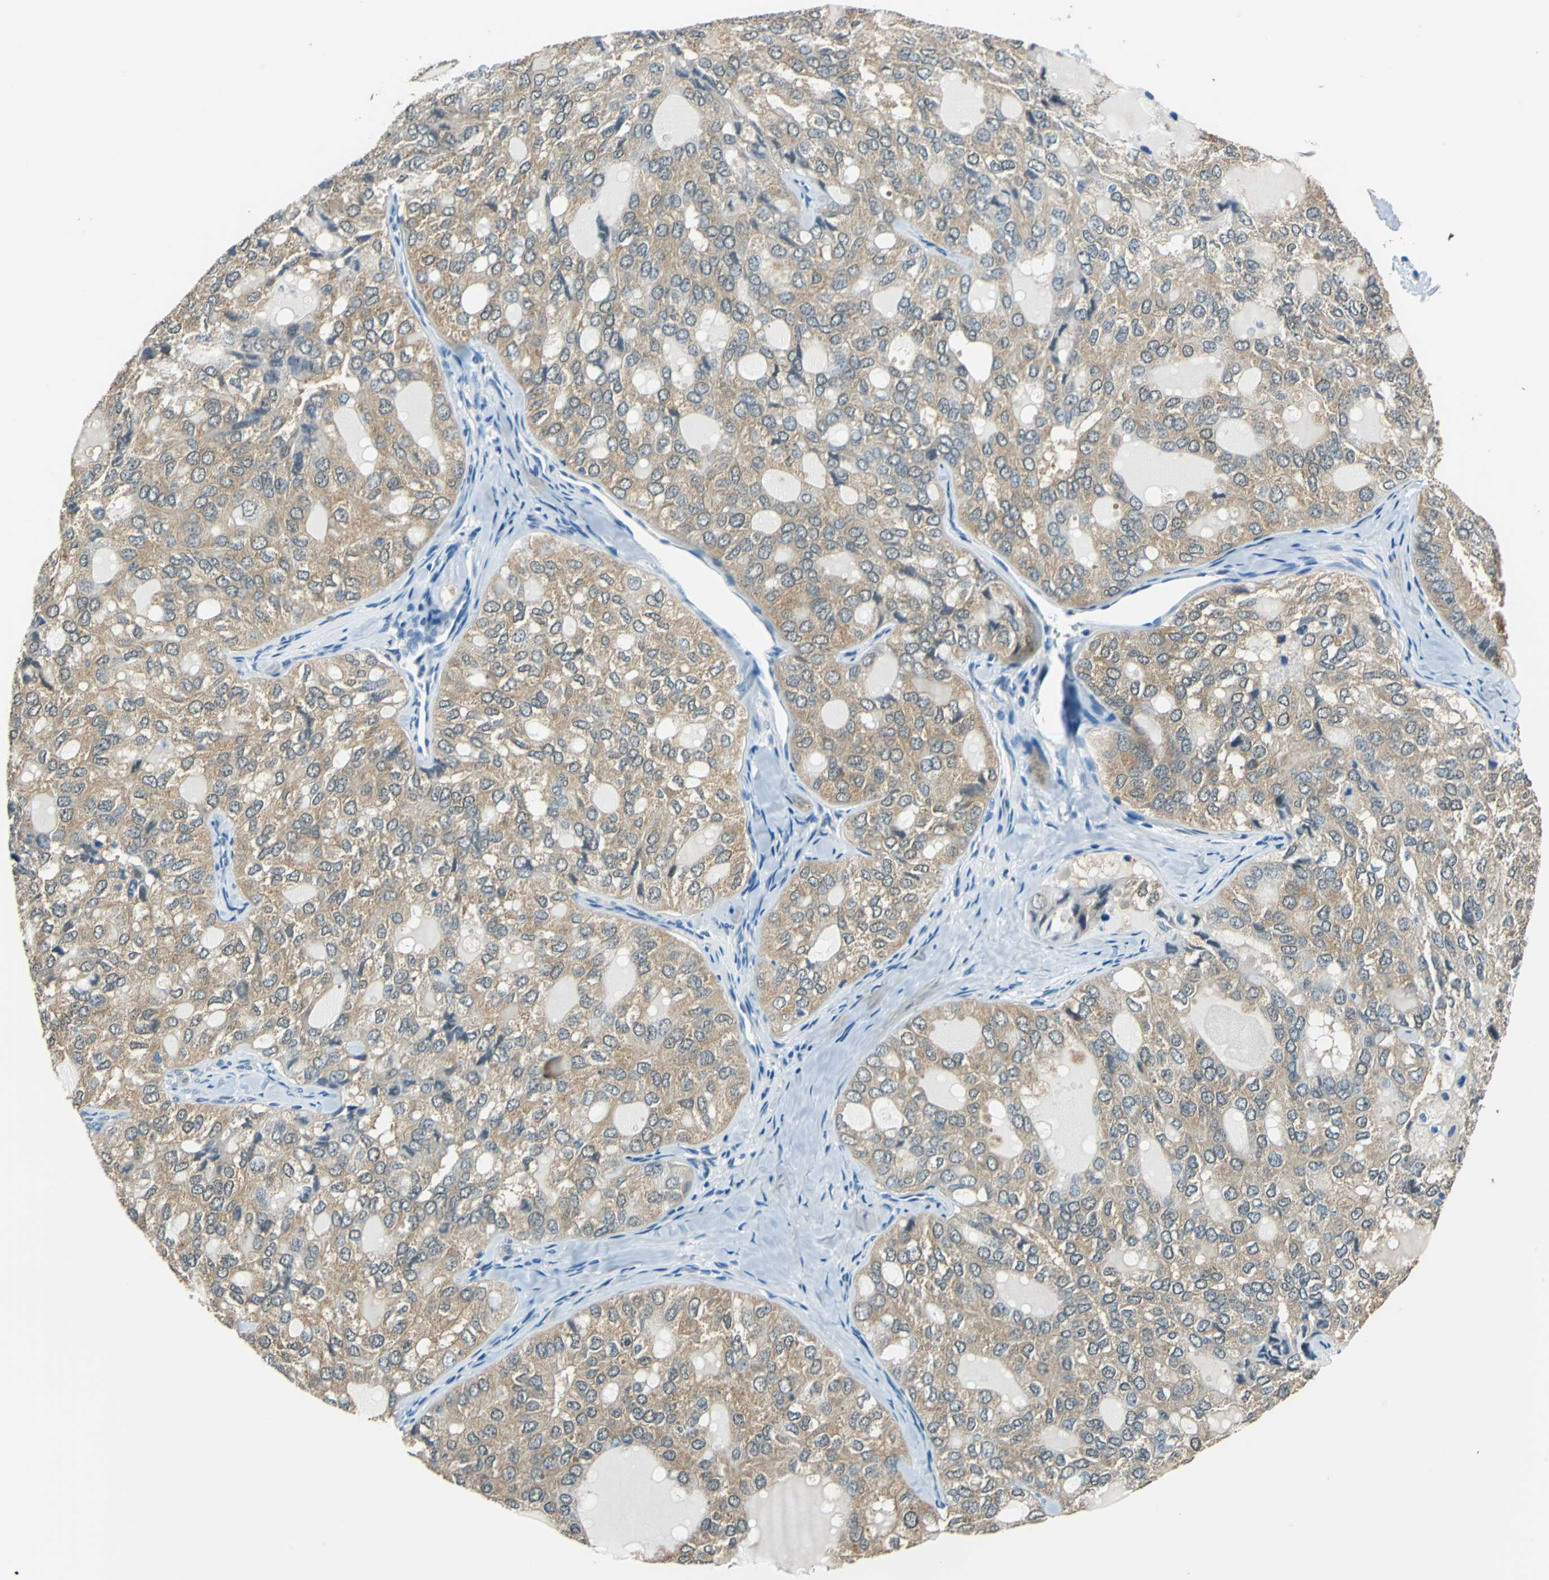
{"staining": {"intensity": "moderate", "quantity": ">75%", "location": "cytoplasmic/membranous"}, "tissue": "thyroid cancer", "cell_type": "Tumor cells", "image_type": "cancer", "snomed": [{"axis": "morphology", "description": "Follicular adenoma carcinoma, NOS"}, {"axis": "topography", "description": "Thyroid gland"}], "caption": "DAB immunohistochemical staining of human follicular adenoma carcinoma (thyroid) reveals moderate cytoplasmic/membranous protein positivity in about >75% of tumor cells.", "gene": "FKBP4", "patient": {"sex": "male", "age": 75}}